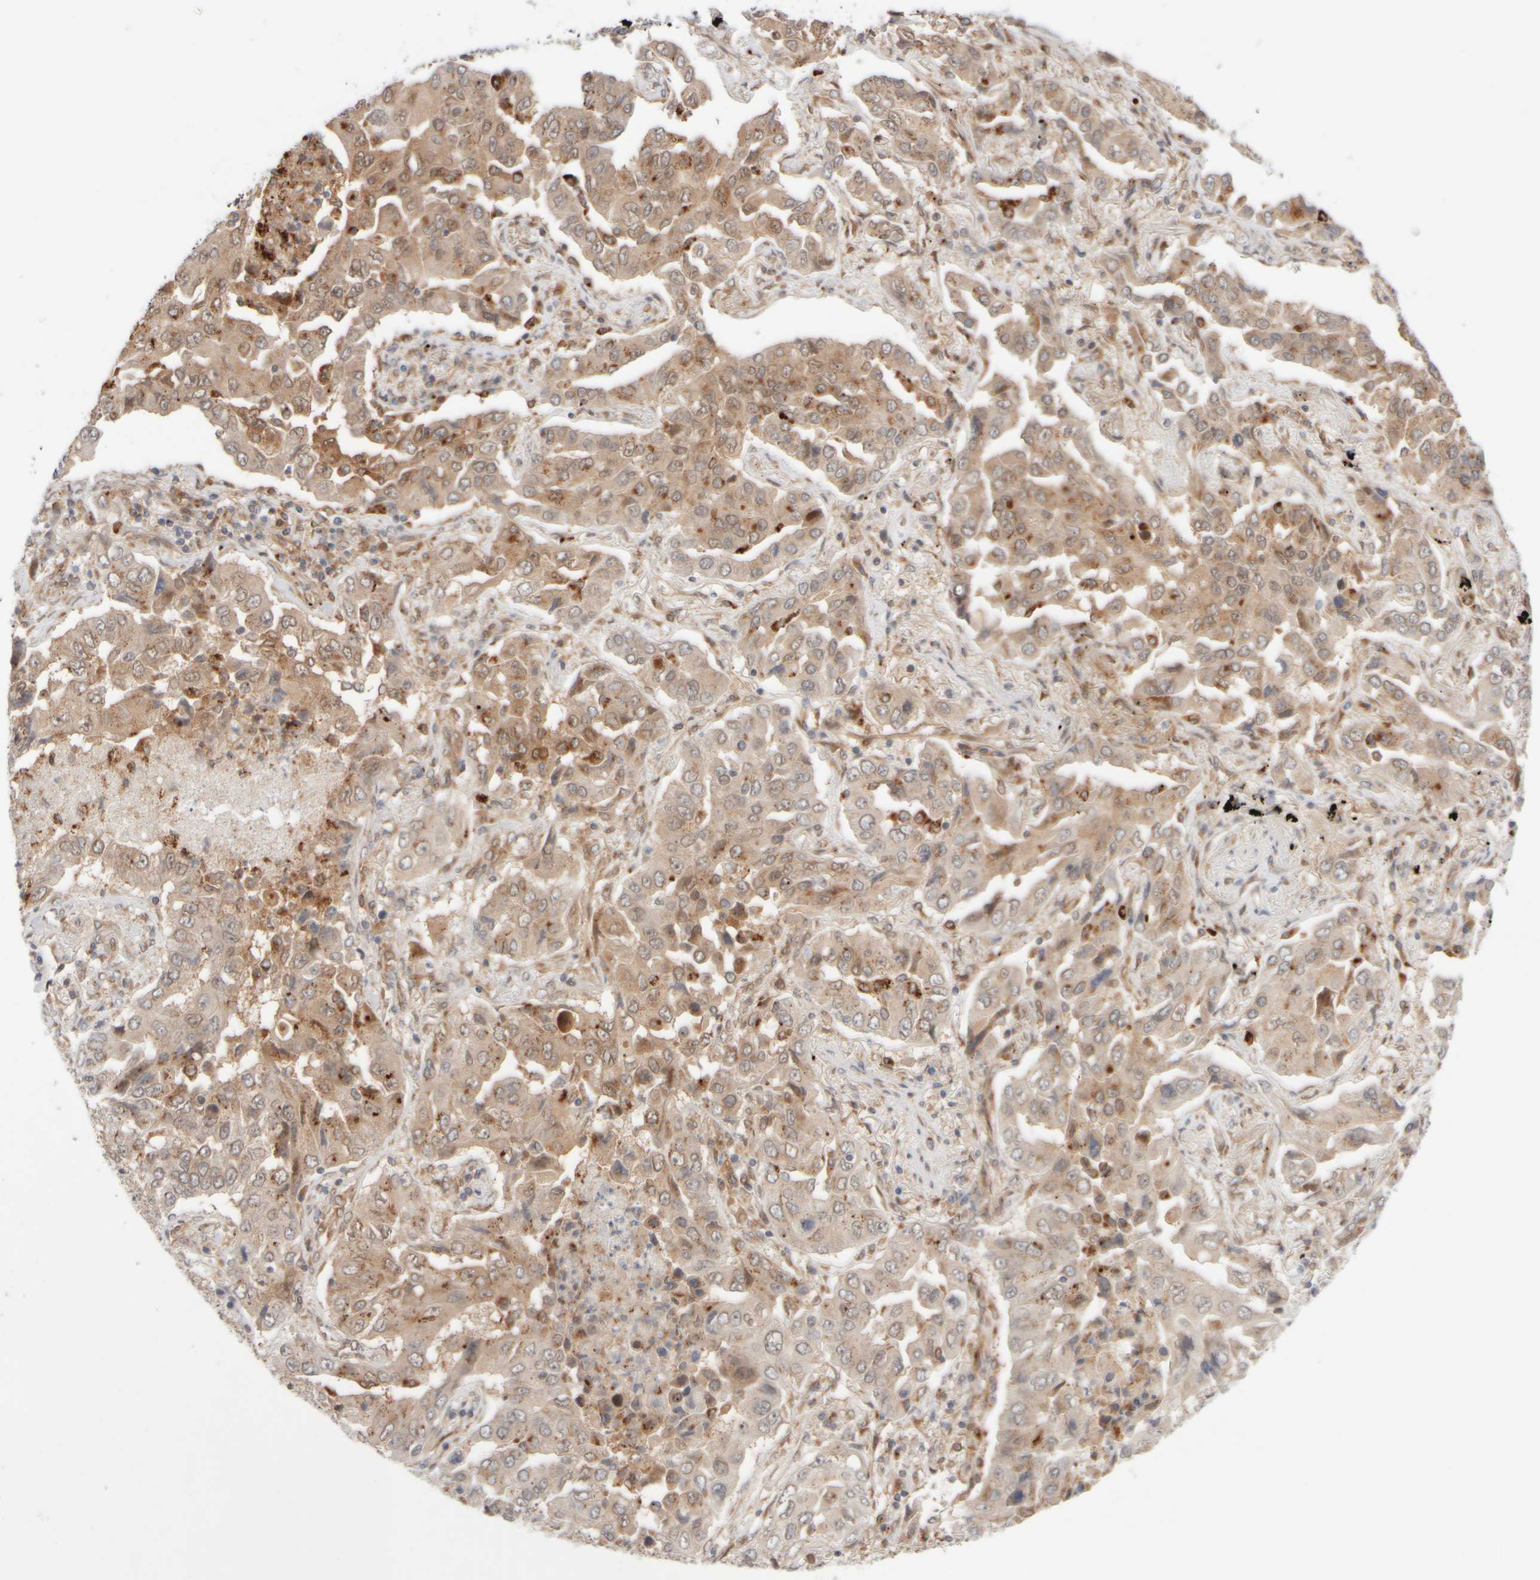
{"staining": {"intensity": "weak", "quantity": ">75%", "location": "cytoplasmic/membranous"}, "tissue": "lung cancer", "cell_type": "Tumor cells", "image_type": "cancer", "snomed": [{"axis": "morphology", "description": "Adenocarcinoma, NOS"}, {"axis": "topography", "description": "Lung"}], "caption": "Protein expression analysis of lung adenocarcinoma reveals weak cytoplasmic/membranous expression in approximately >75% of tumor cells. The protein is shown in brown color, while the nuclei are stained blue.", "gene": "GCN1", "patient": {"sex": "female", "age": 65}}